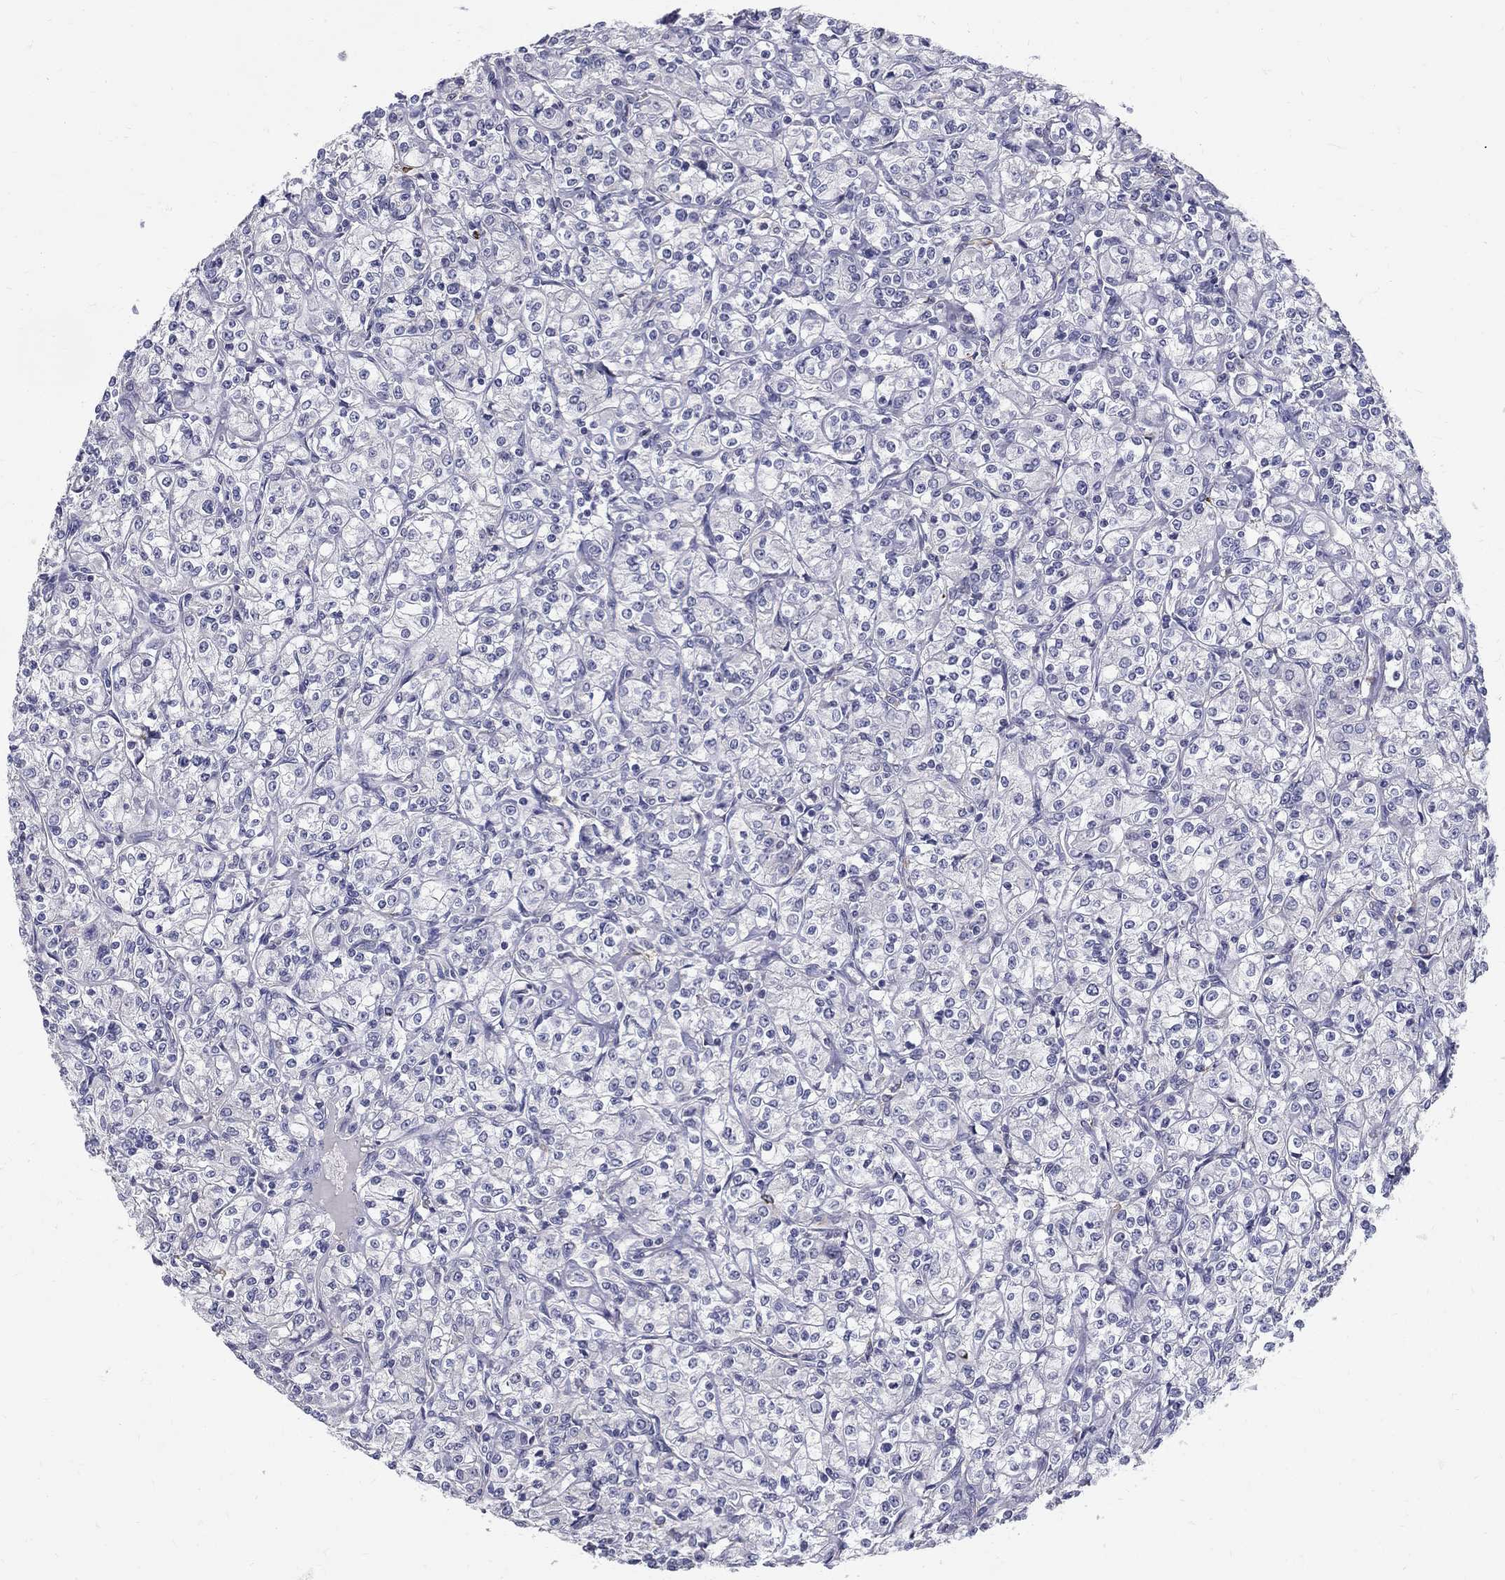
{"staining": {"intensity": "negative", "quantity": "none", "location": "none"}, "tissue": "renal cancer", "cell_type": "Tumor cells", "image_type": "cancer", "snomed": [{"axis": "morphology", "description": "Adenocarcinoma, NOS"}, {"axis": "topography", "description": "Kidney"}], "caption": "High magnification brightfield microscopy of renal adenocarcinoma stained with DAB (3,3'-diaminobenzidine) (brown) and counterstained with hematoxylin (blue): tumor cells show no significant expression. (Brightfield microscopy of DAB immunohistochemistry (IHC) at high magnification).", "gene": "TP53TG5", "patient": {"sex": "male", "age": 77}}